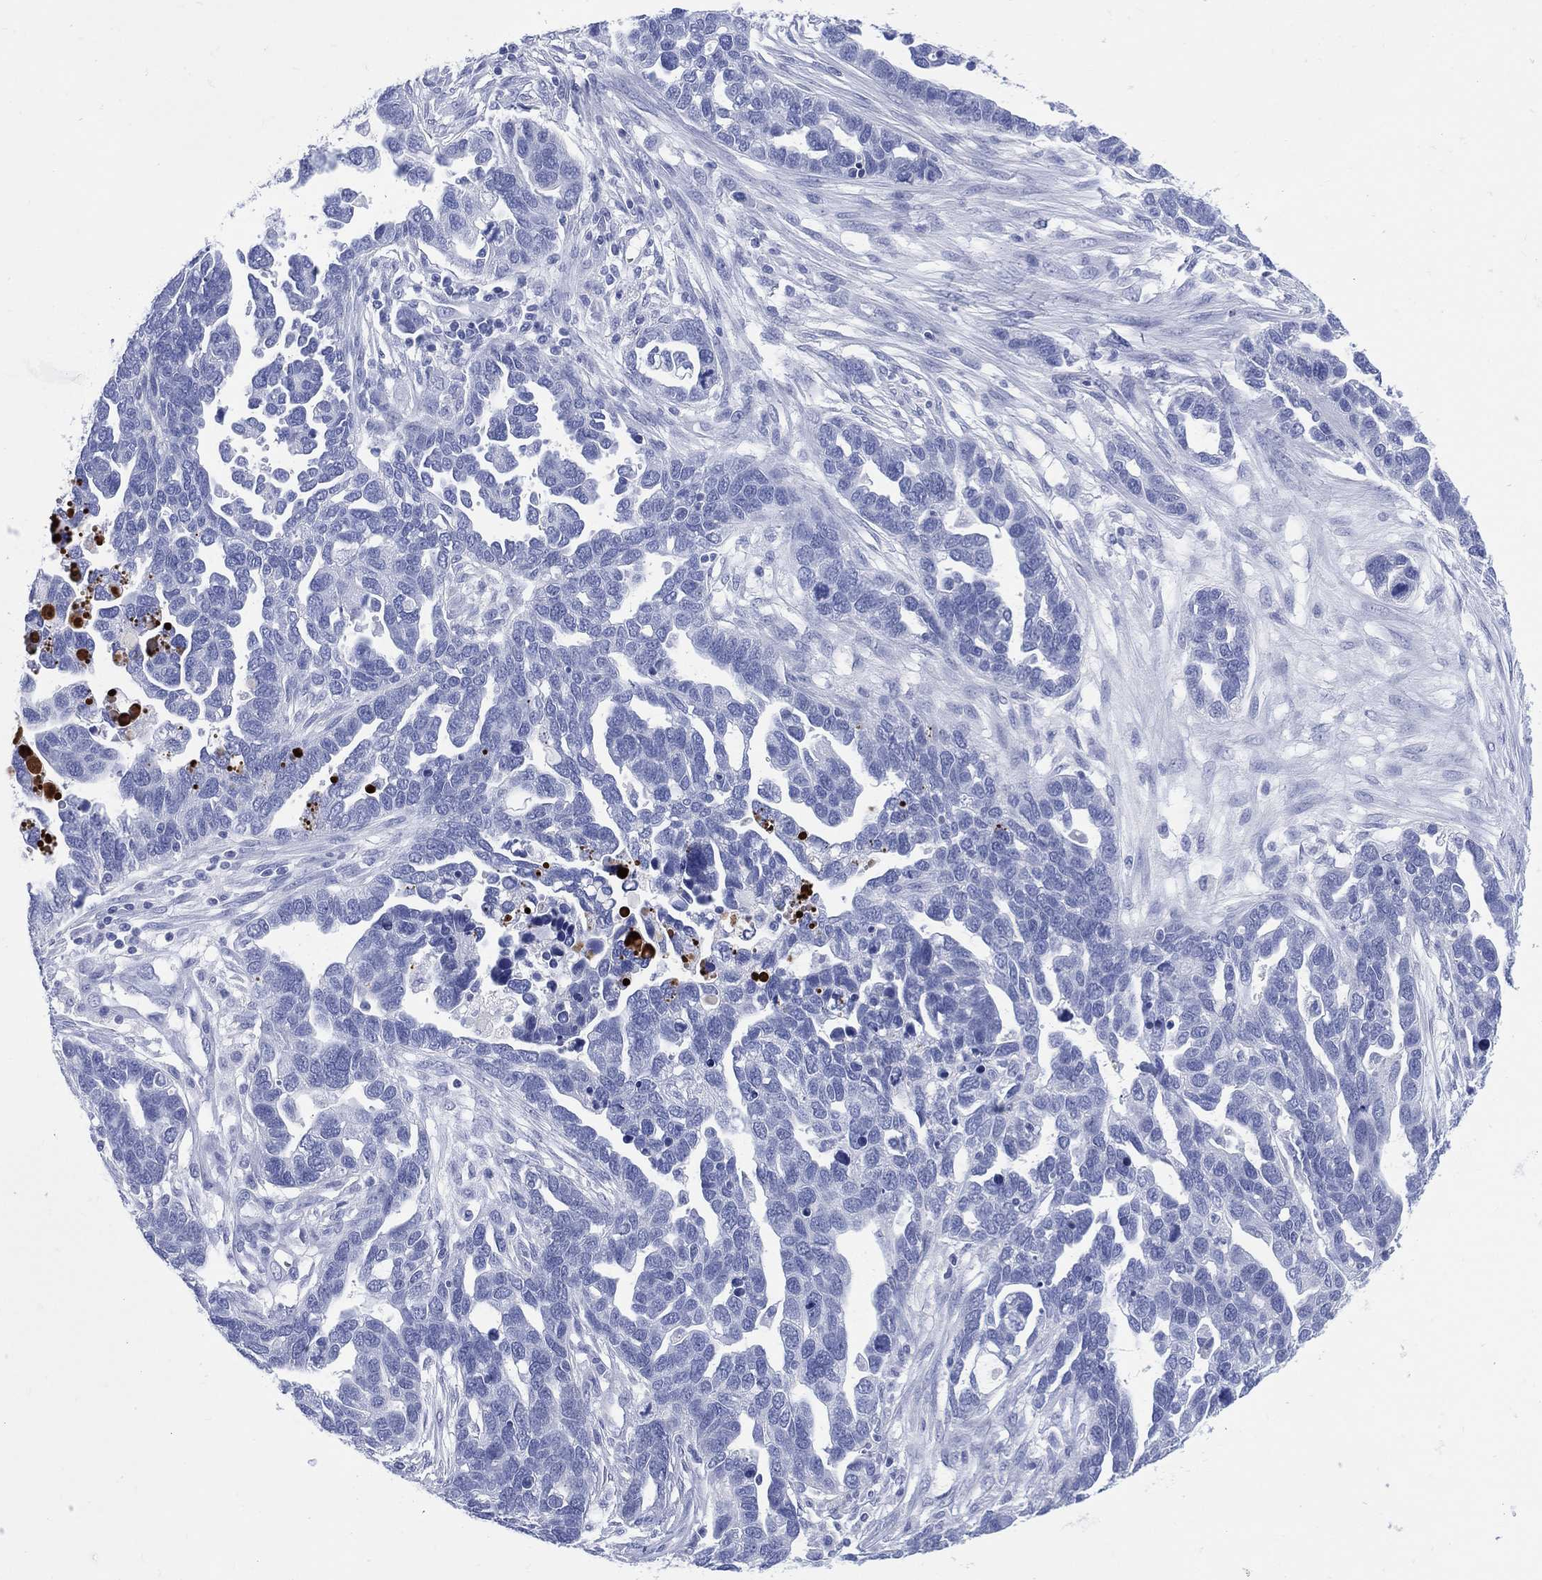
{"staining": {"intensity": "negative", "quantity": "none", "location": "none"}, "tissue": "ovarian cancer", "cell_type": "Tumor cells", "image_type": "cancer", "snomed": [{"axis": "morphology", "description": "Cystadenocarcinoma, serous, NOS"}, {"axis": "topography", "description": "Ovary"}], "caption": "This is an immunohistochemistry image of human ovarian cancer. There is no staining in tumor cells.", "gene": "LRRD1", "patient": {"sex": "female", "age": 54}}